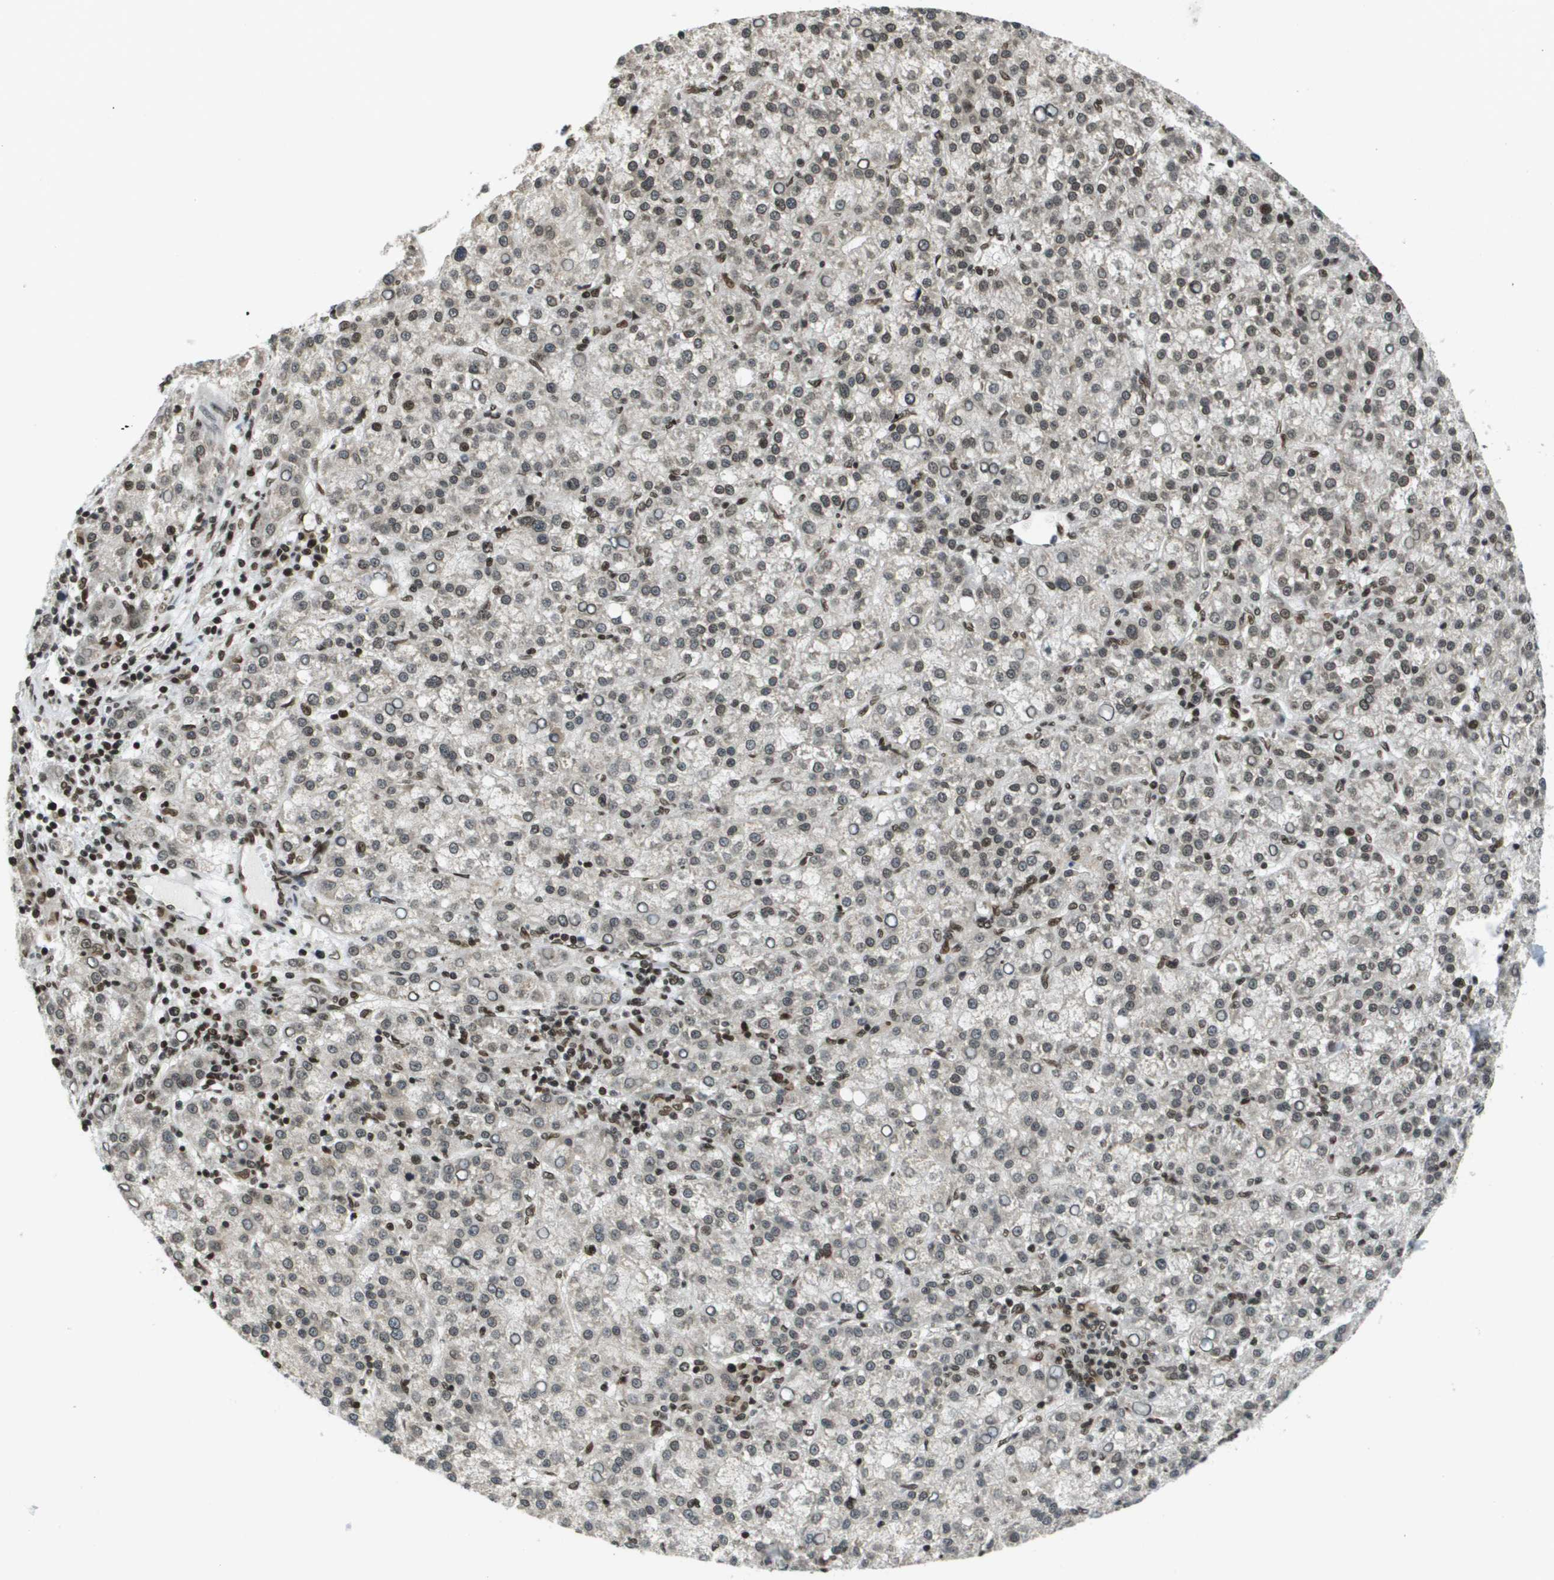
{"staining": {"intensity": "weak", "quantity": "25%-75%", "location": "nuclear"}, "tissue": "liver cancer", "cell_type": "Tumor cells", "image_type": "cancer", "snomed": [{"axis": "morphology", "description": "Carcinoma, Hepatocellular, NOS"}, {"axis": "topography", "description": "Liver"}], "caption": "Human hepatocellular carcinoma (liver) stained with a protein marker reveals weak staining in tumor cells.", "gene": "RECQL4", "patient": {"sex": "female", "age": 58}}